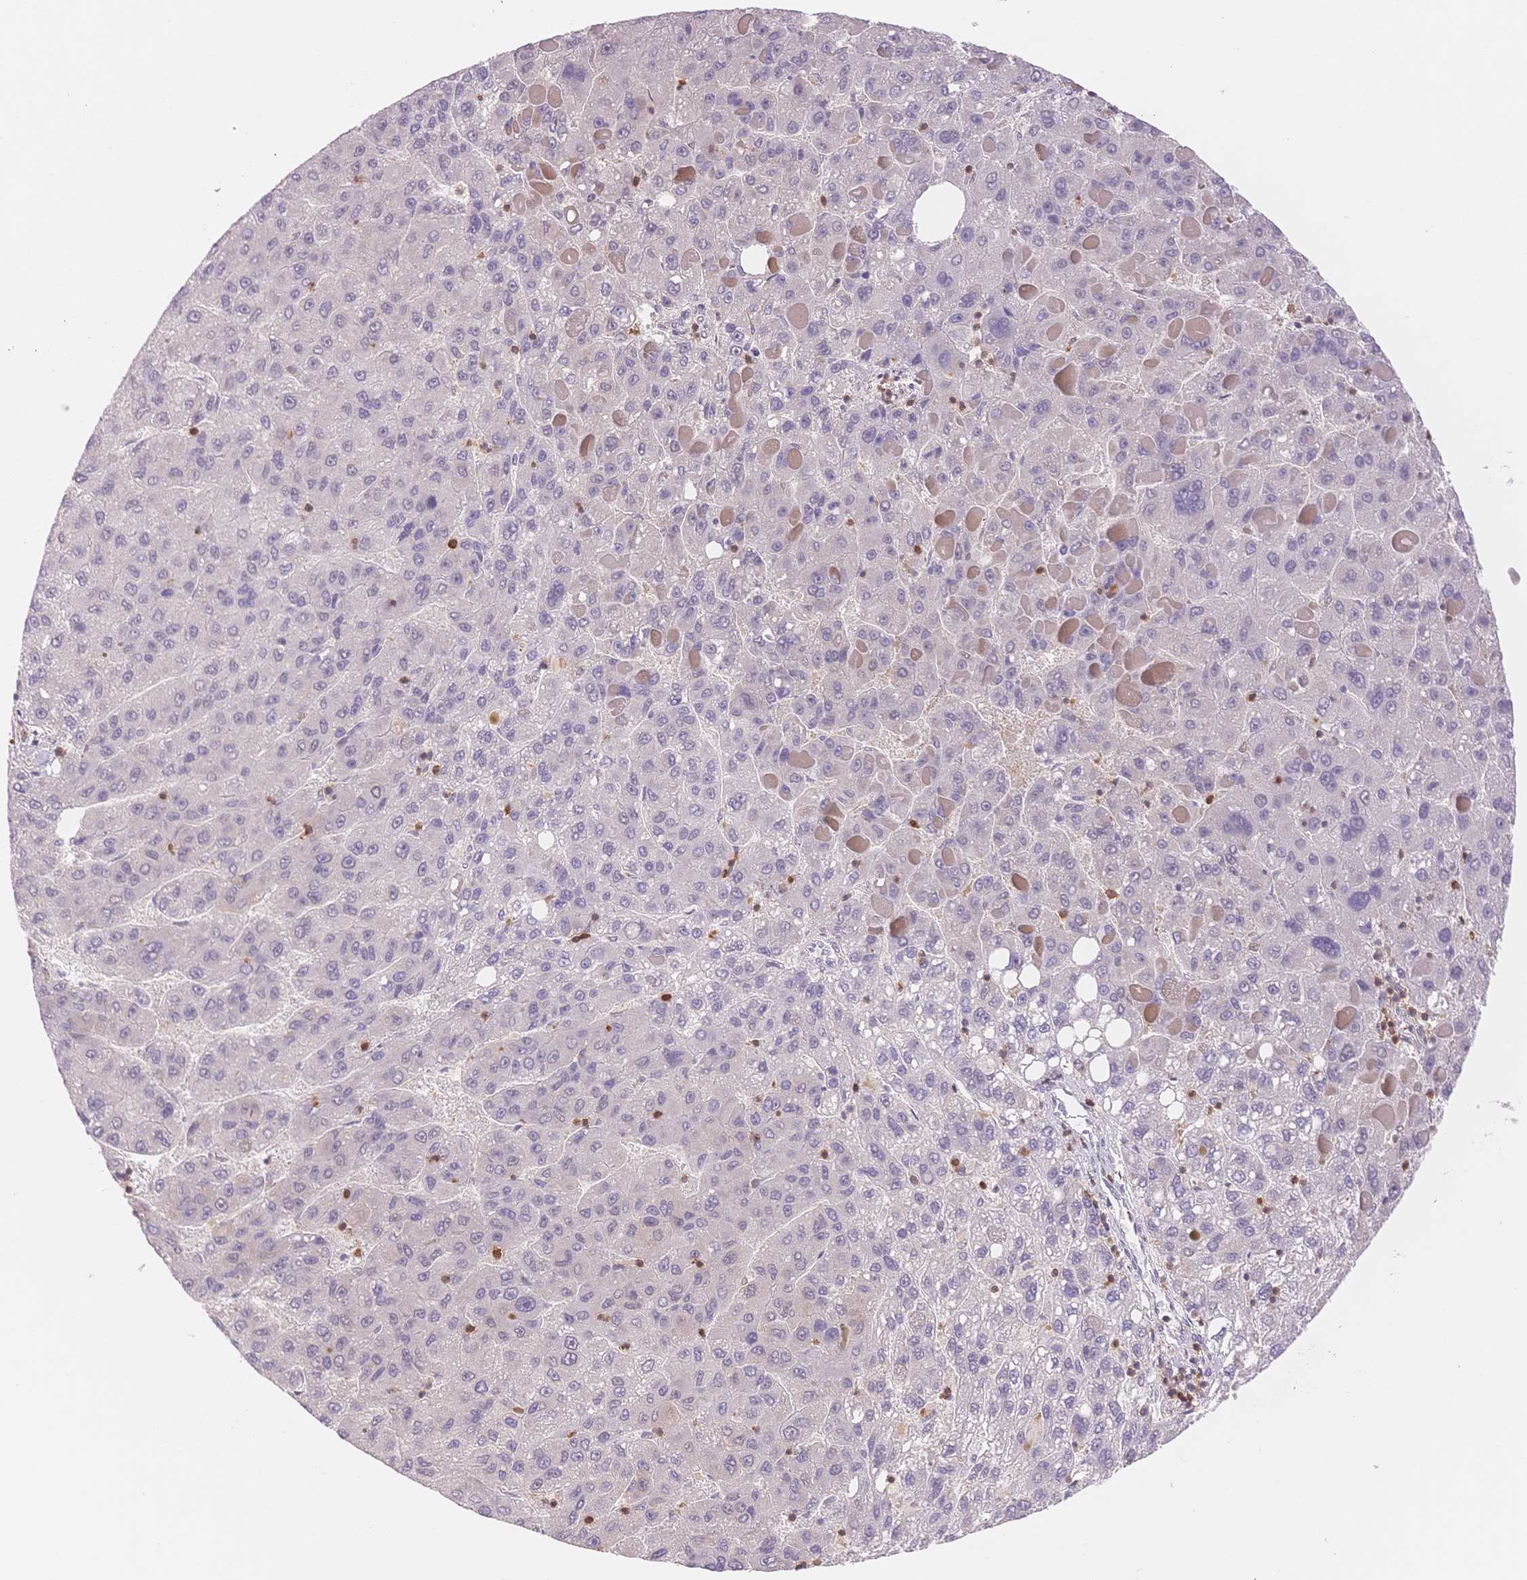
{"staining": {"intensity": "negative", "quantity": "none", "location": "none"}, "tissue": "liver cancer", "cell_type": "Tumor cells", "image_type": "cancer", "snomed": [{"axis": "morphology", "description": "Carcinoma, Hepatocellular, NOS"}, {"axis": "topography", "description": "Liver"}], "caption": "Immunohistochemical staining of liver cancer (hepatocellular carcinoma) shows no significant staining in tumor cells.", "gene": "STK39", "patient": {"sex": "female", "age": 82}}